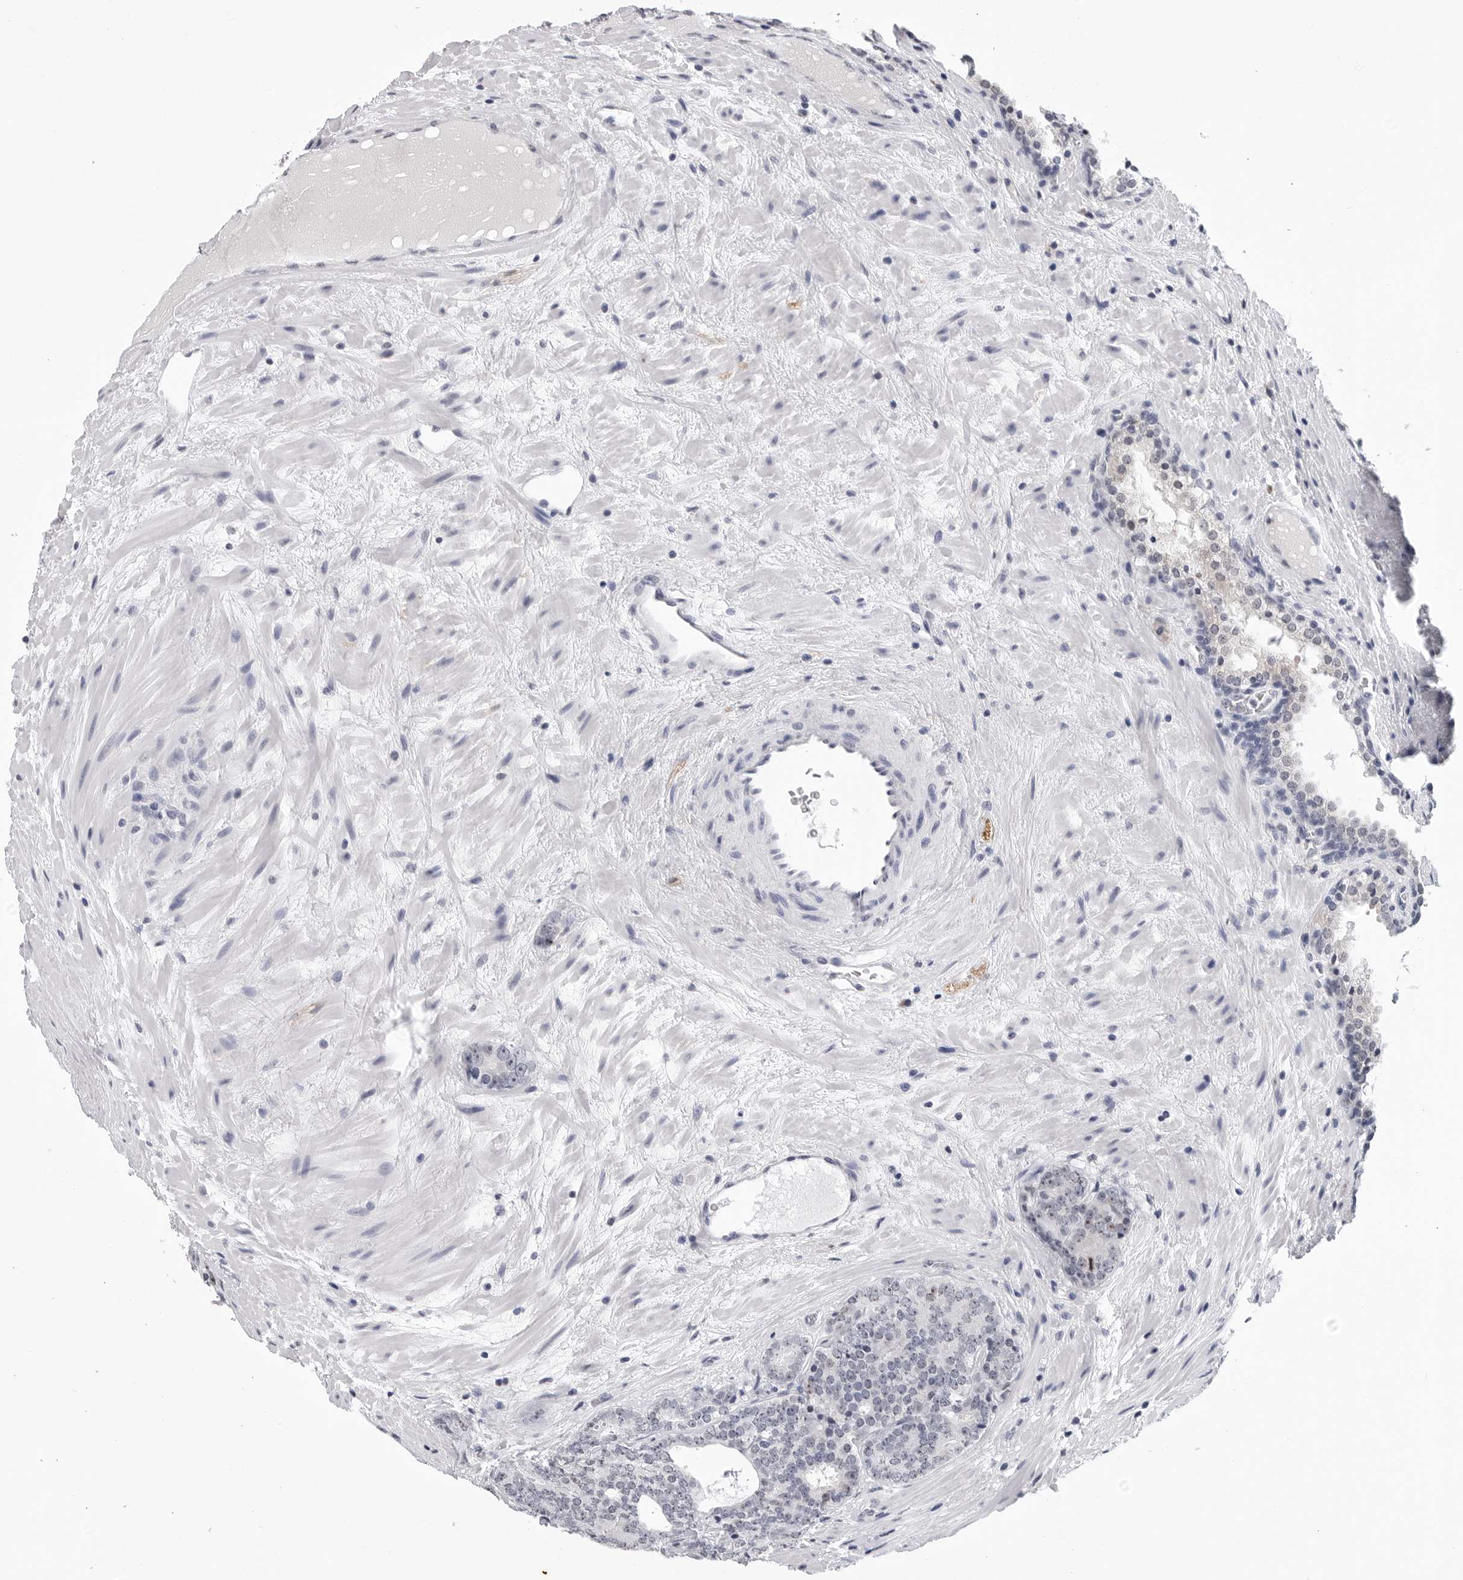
{"staining": {"intensity": "negative", "quantity": "none", "location": "none"}, "tissue": "prostate cancer", "cell_type": "Tumor cells", "image_type": "cancer", "snomed": [{"axis": "morphology", "description": "Adenocarcinoma, High grade"}, {"axis": "topography", "description": "Prostate"}], "caption": "Tumor cells show no significant protein positivity in adenocarcinoma (high-grade) (prostate). (DAB (3,3'-diaminobenzidine) IHC, high magnification).", "gene": "GNL2", "patient": {"sex": "male", "age": 56}}